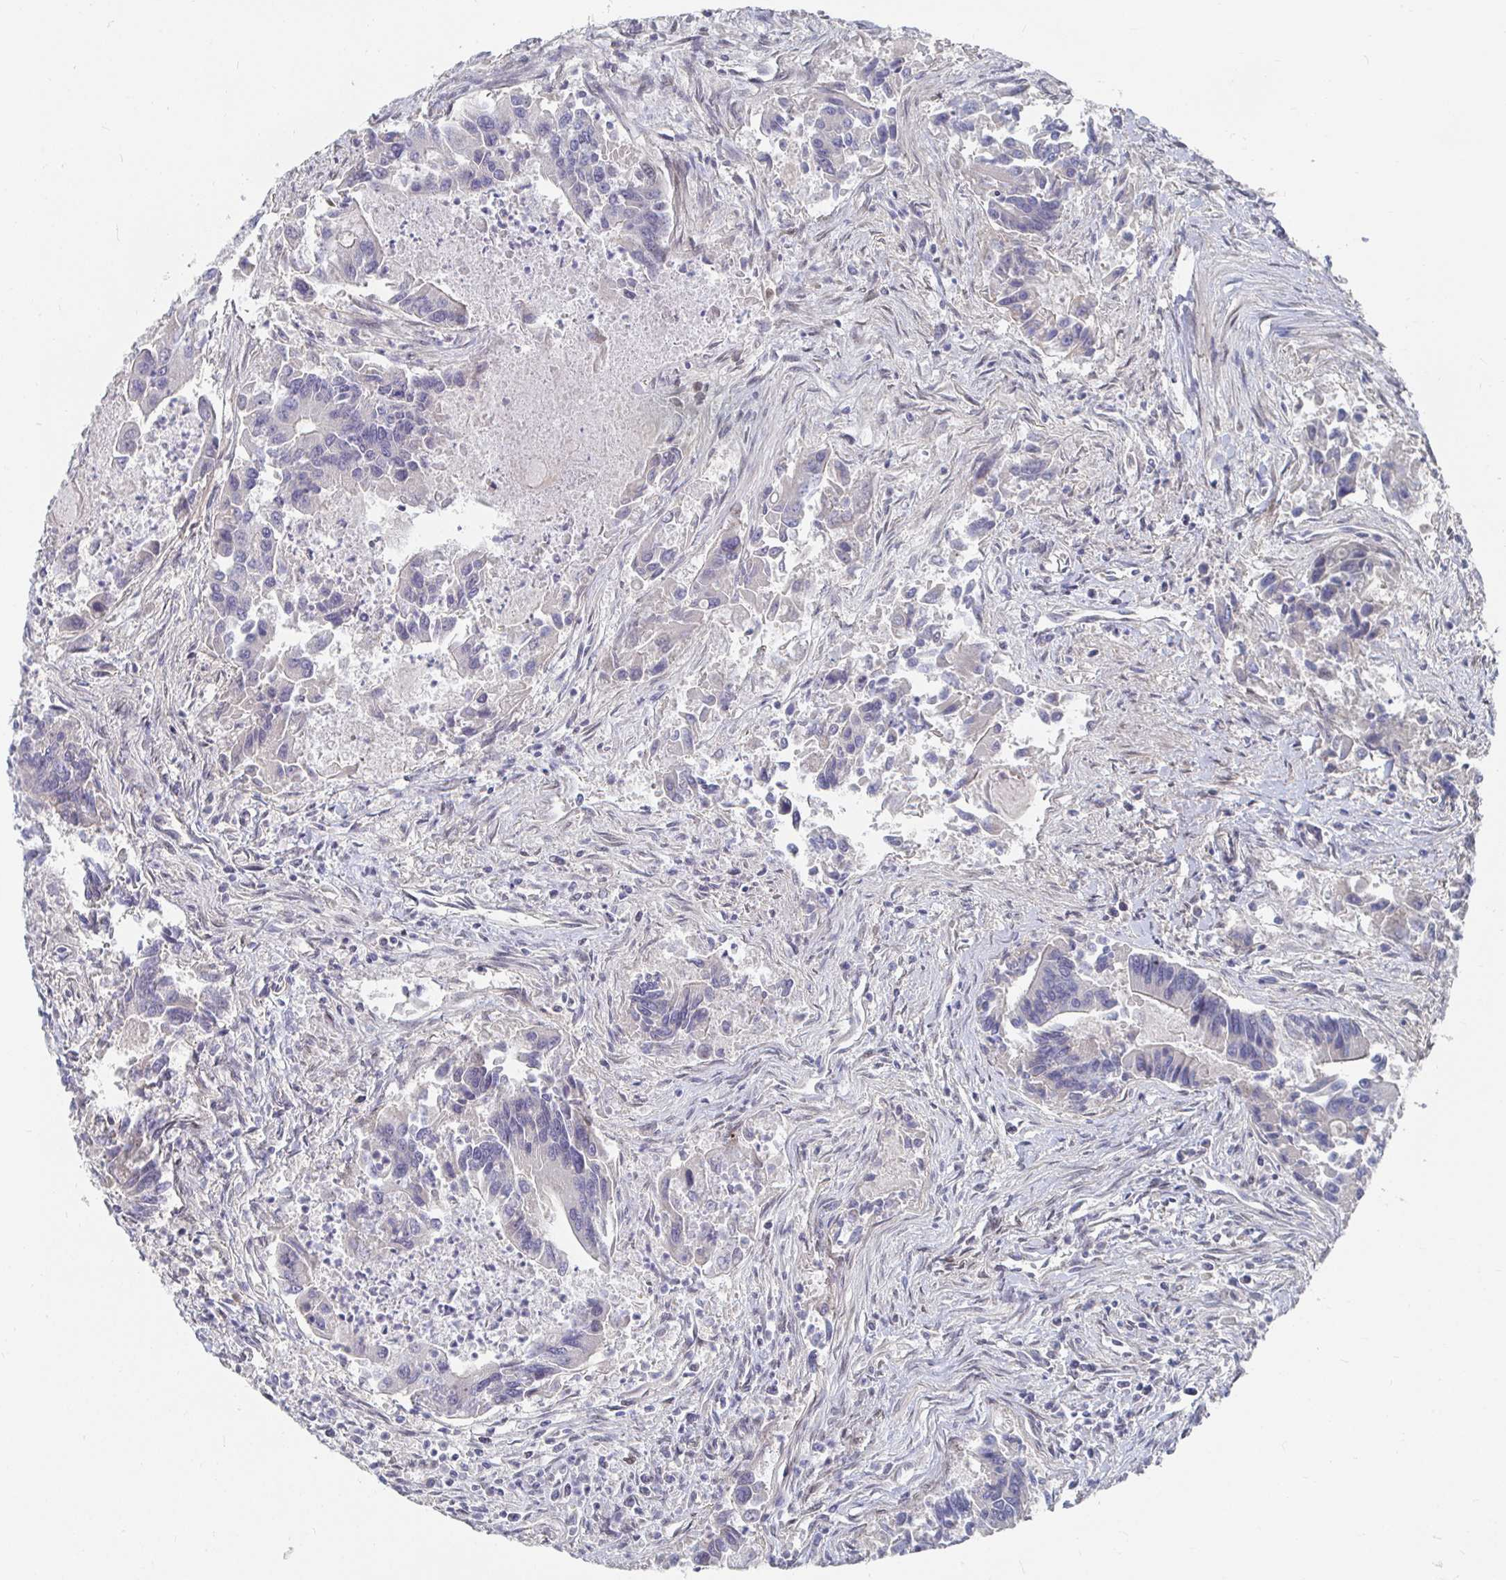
{"staining": {"intensity": "negative", "quantity": "none", "location": "none"}, "tissue": "colorectal cancer", "cell_type": "Tumor cells", "image_type": "cancer", "snomed": [{"axis": "morphology", "description": "Adenocarcinoma, NOS"}, {"axis": "topography", "description": "Colon"}], "caption": "Tumor cells are negative for brown protein staining in colorectal cancer.", "gene": "MEIS1", "patient": {"sex": "female", "age": 67}}